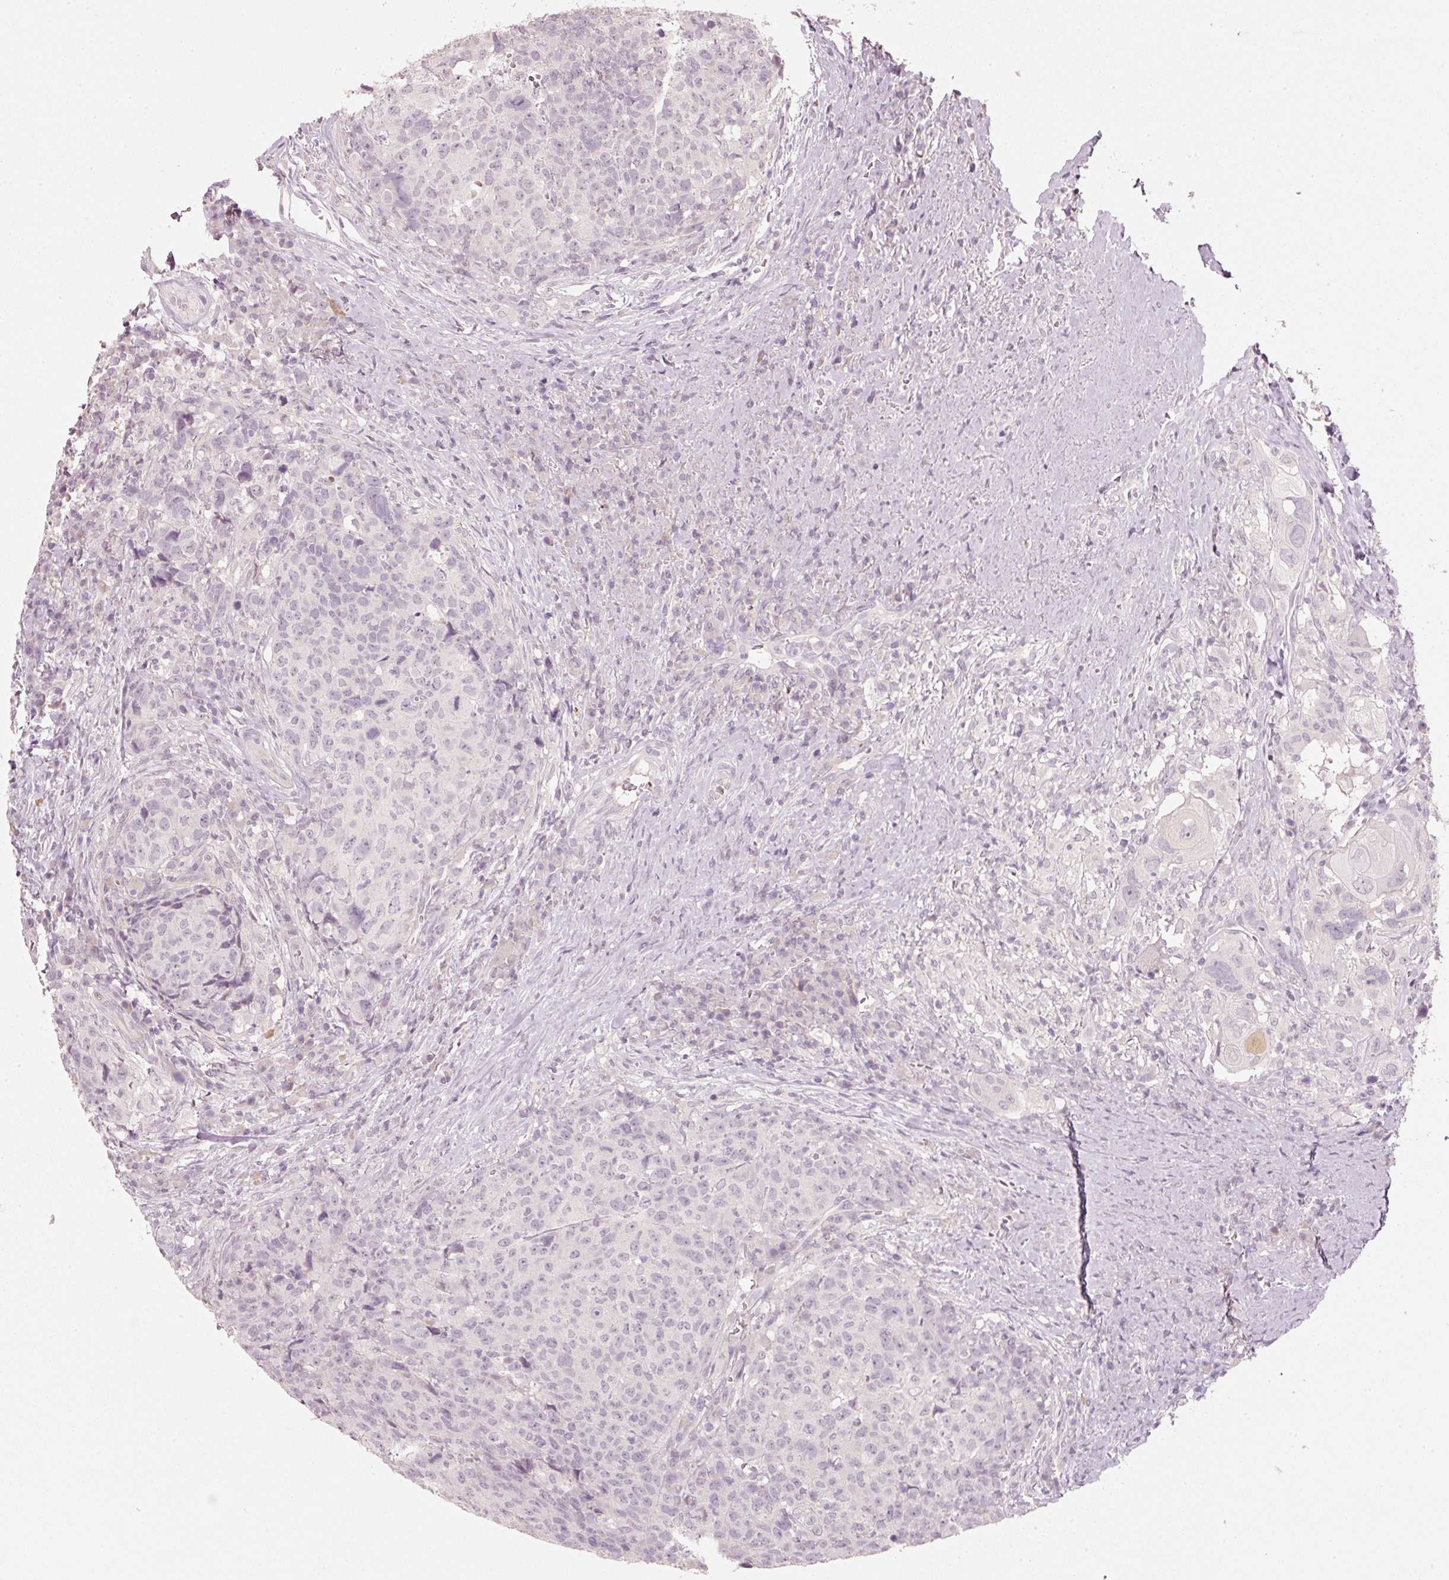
{"staining": {"intensity": "negative", "quantity": "none", "location": "none"}, "tissue": "head and neck cancer", "cell_type": "Tumor cells", "image_type": "cancer", "snomed": [{"axis": "morphology", "description": "Squamous cell carcinoma, NOS"}, {"axis": "topography", "description": "Head-Neck"}], "caption": "Immunohistochemistry image of human squamous cell carcinoma (head and neck) stained for a protein (brown), which demonstrates no positivity in tumor cells.", "gene": "STEAP1", "patient": {"sex": "male", "age": 66}}